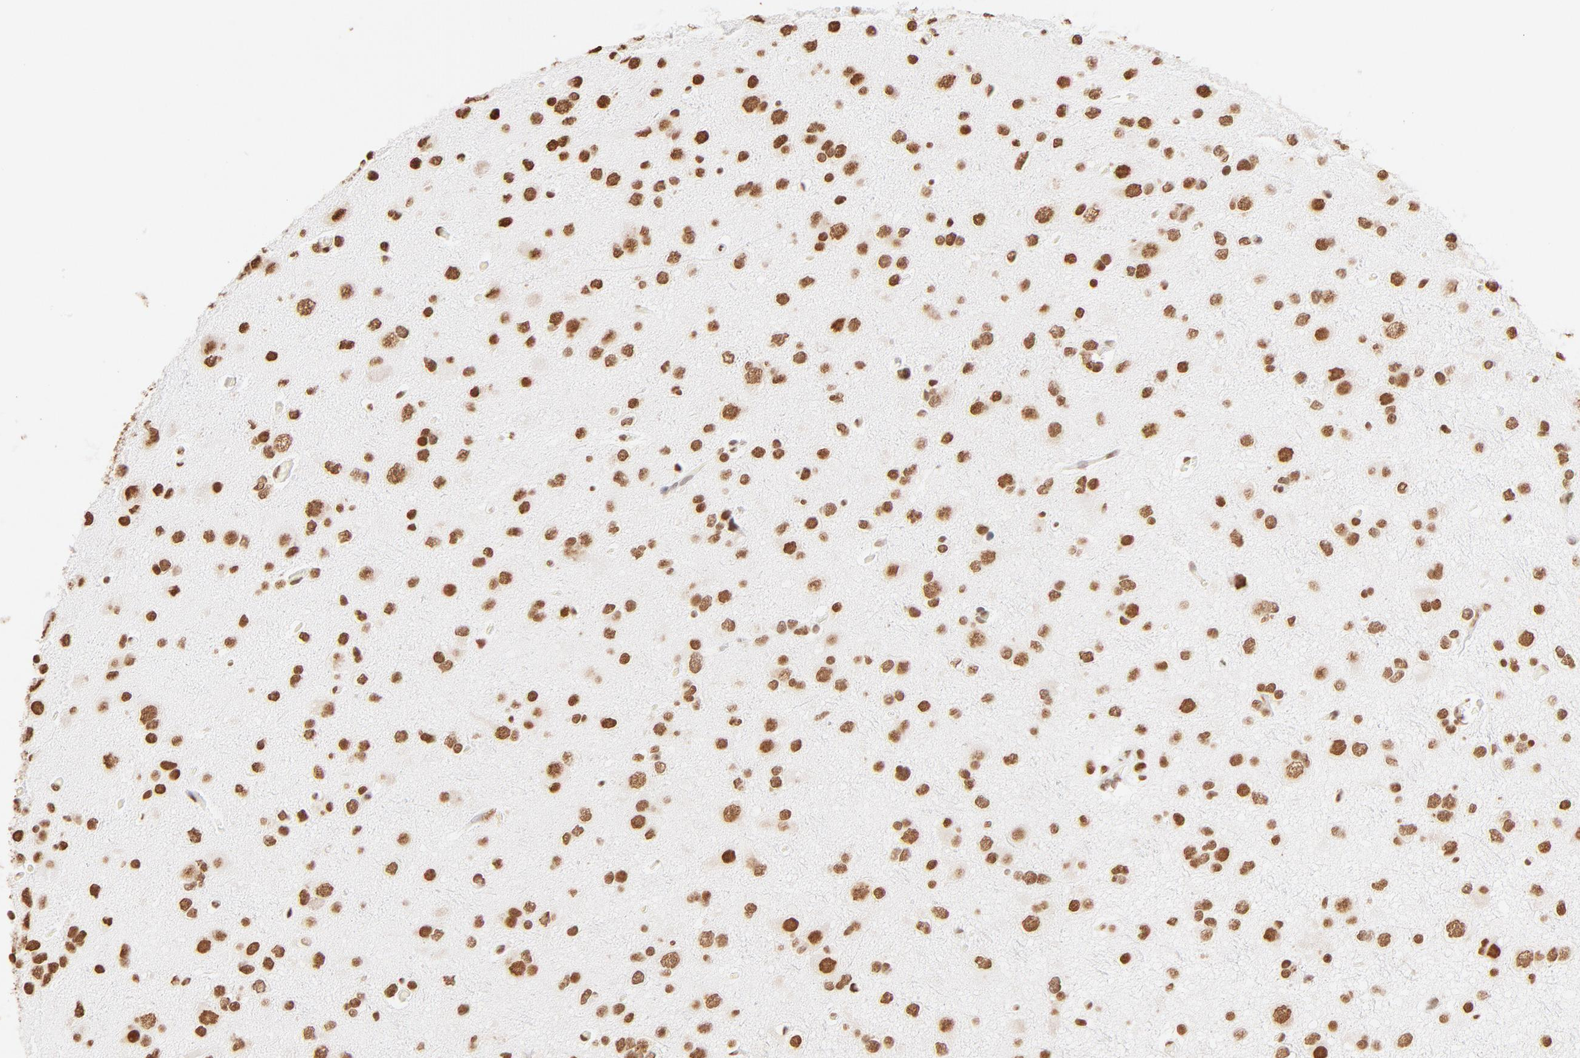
{"staining": {"intensity": "moderate", "quantity": ">75%", "location": "nuclear"}, "tissue": "glioma", "cell_type": "Tumor cells", "image_type": "cancer", "snomed": [{"axis": "morphology", "description": "Glioma, malignant, Low grade"}, {"axis": "topography", "description": "Brain"}], "caption": "IHC of human glioma displays medium levels of moderate nuclear positivity in approximately >75% of tumor cells.", "gene": "ZNF540", "patient": {"sex": "male", "age": 42}}